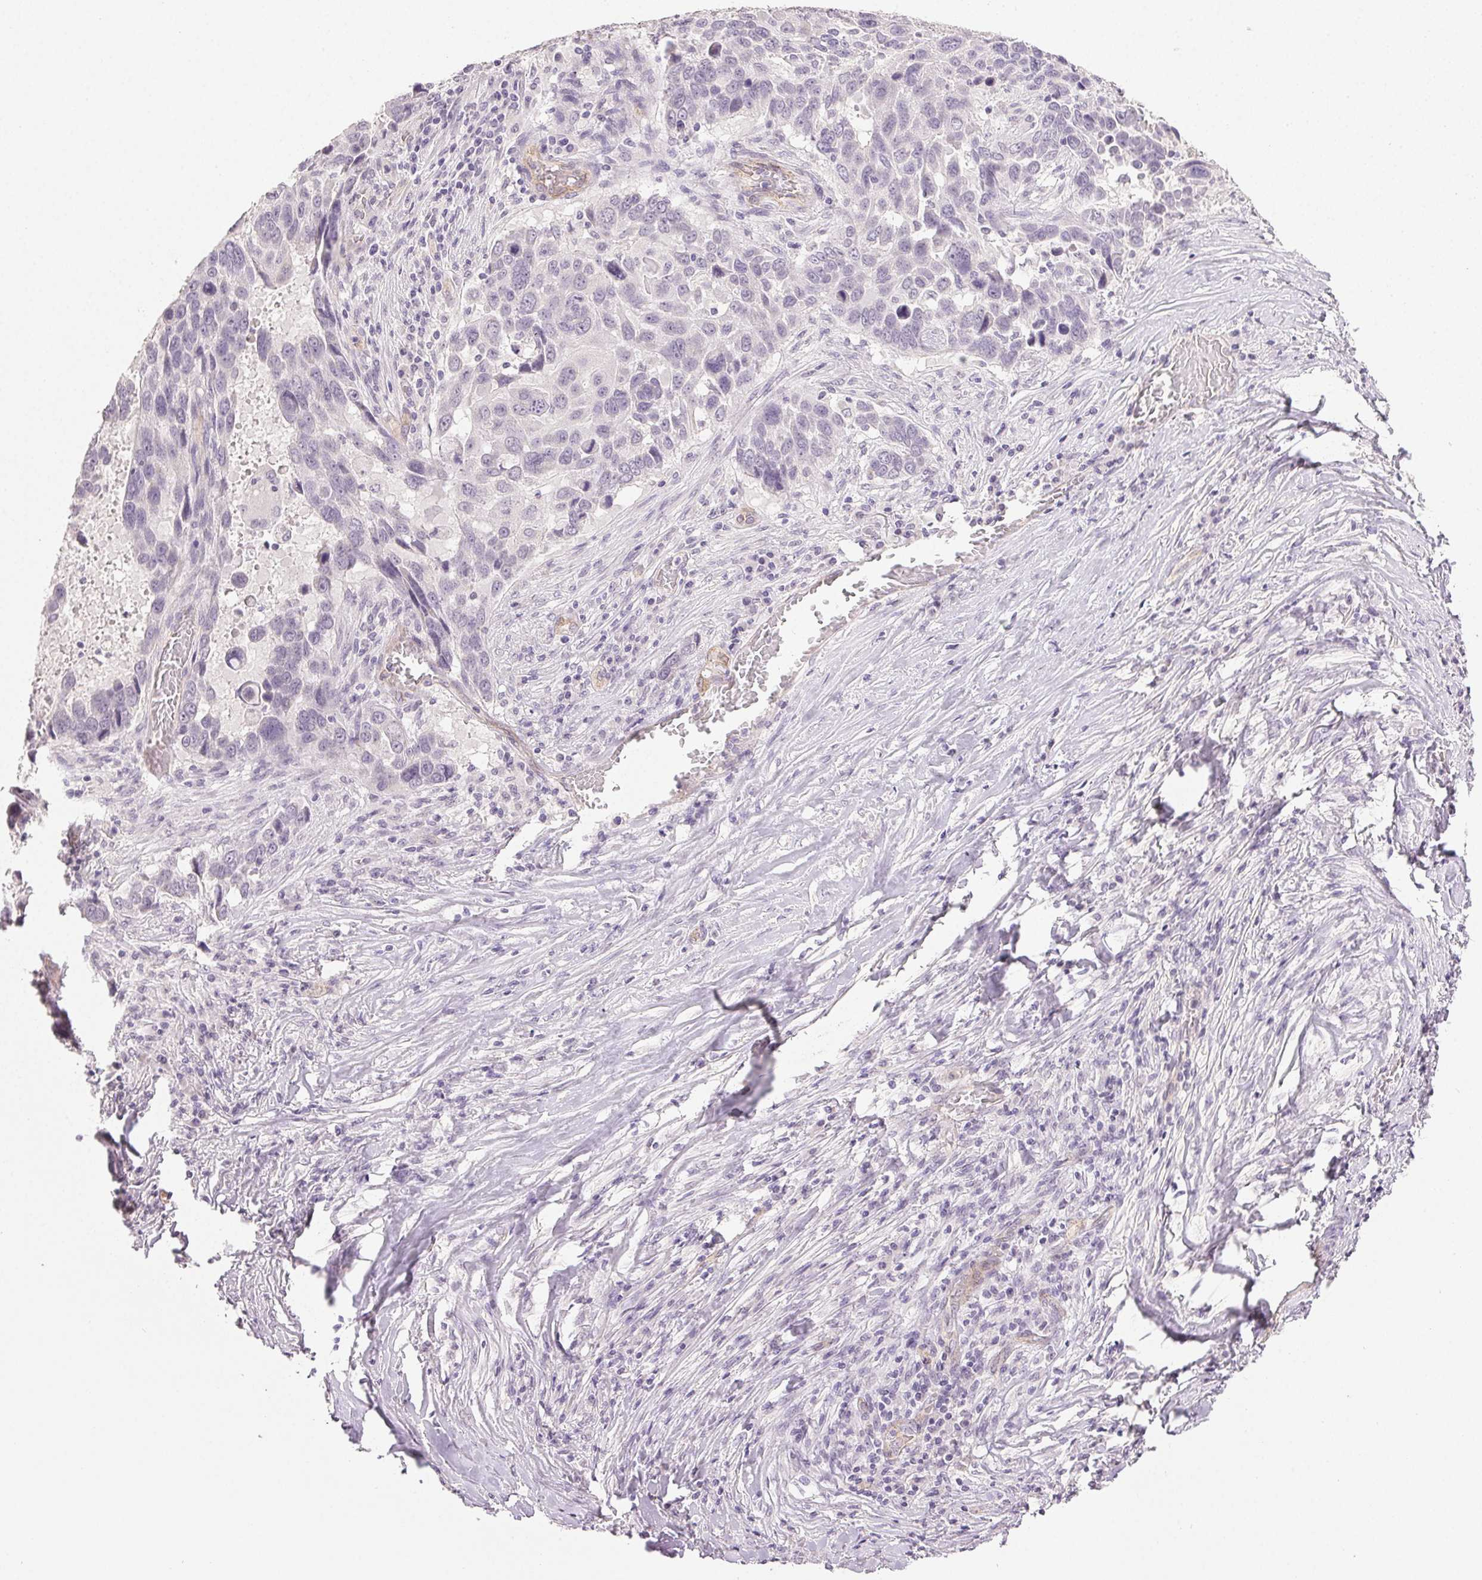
{"staining": {"intensity": "negative", "quantity": "none", "location": "none"}, "tissue": "lung cancer", "cell_type": "Tumor cells", "image_type": "cancer", "snomed": [{"axis": "morphology", "description": "Squamous cell carcinoma, NOS"}, {"axis": "topography", "description": "Lung"}], "caption": "IHC histopathology image of neoplastic tissue: human squamous cell carcinoma (lung) stained with DAB (3,3'-diaminobenzidine) exhibits no significant protein positivity in tumor cells.", "gene": "PLCB1", "patient": {"sex": "male", "age": 68}}